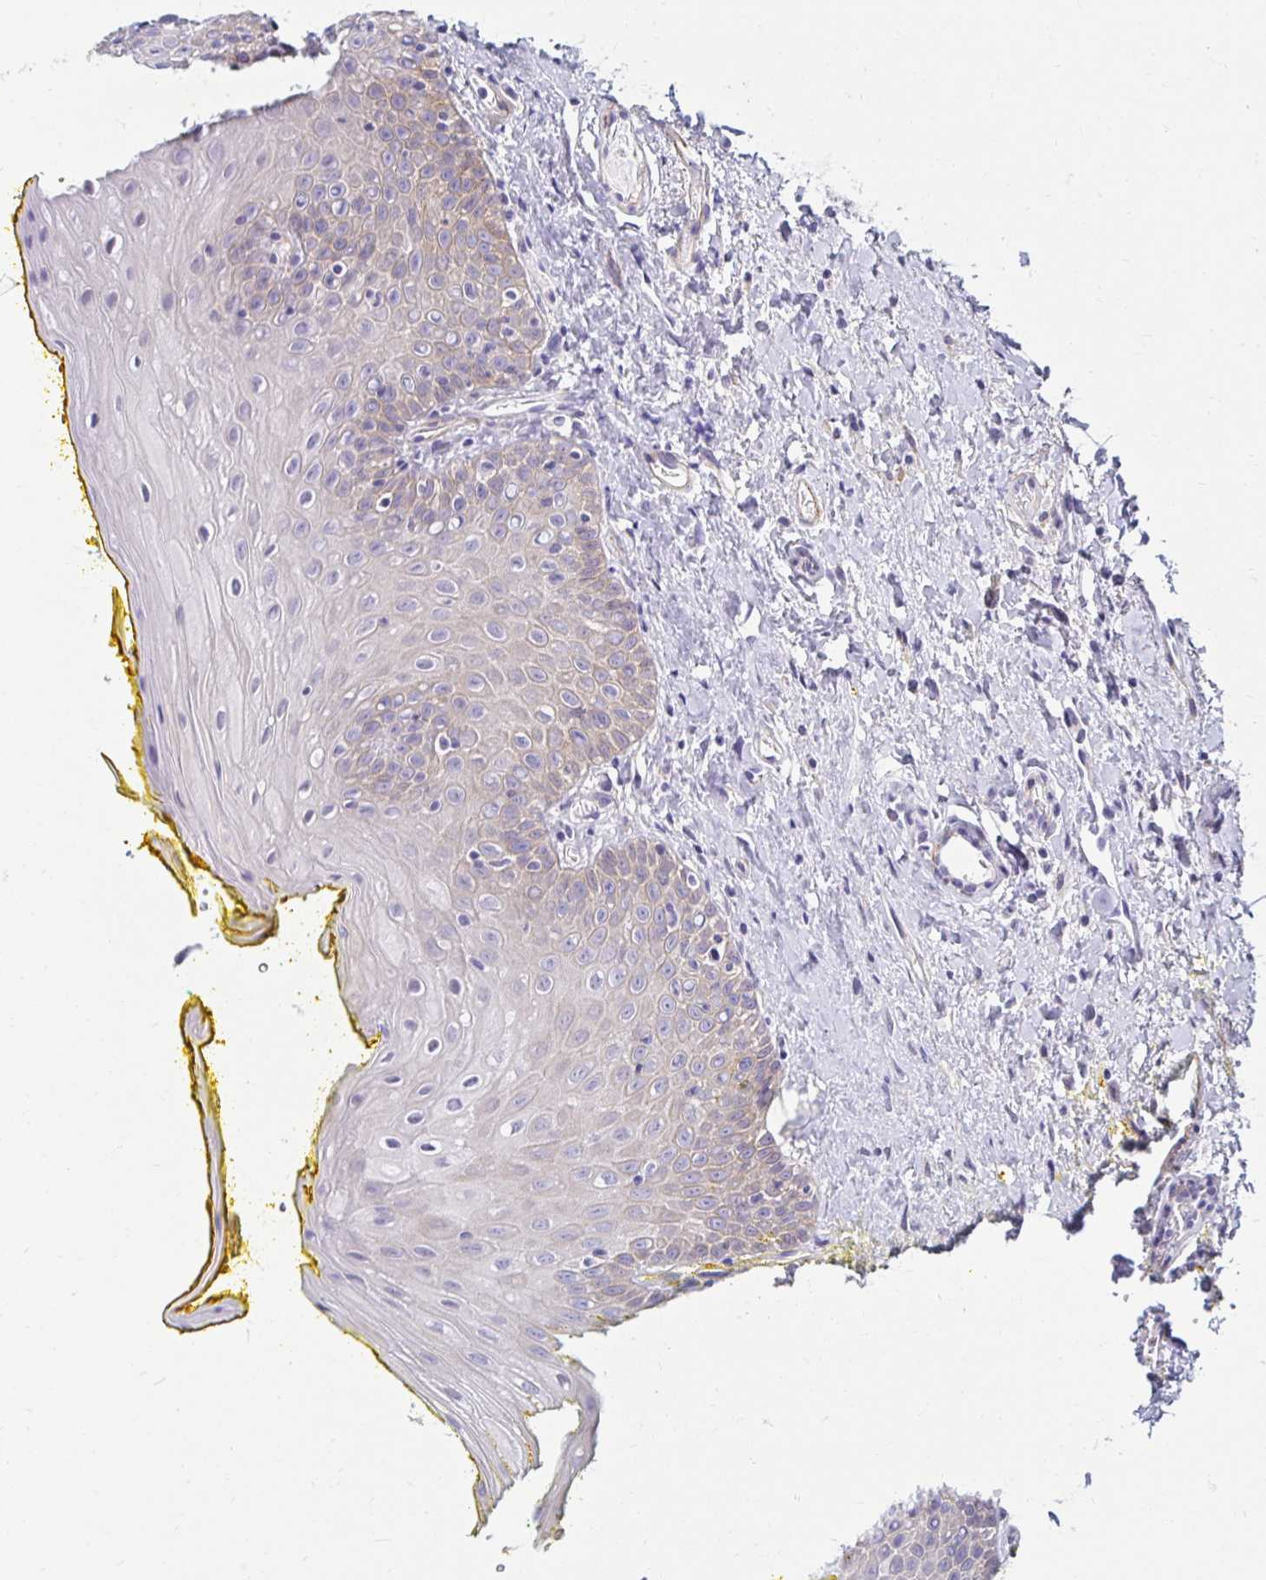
{"staining": {"intensity": "weak", "quantity": "25%-75%", "location": "cytoplasmic/membranous"}, "tissue": "oral mucosa", "cell_type": "Squamous epithelial cells", "image_type": "normal", "snomed": [{"axis": "morphology", "description": "Normal tissue, NOS"}, {"axis": "morphology", "description": "Squamous cell carcinoma, NOS"}, {"axis": "topography", "description": "Oral tissue"}, {"axis": "topography", "description": "Head-Neck"}], "caption": "Weak cytoplasmic/membranous expression is seen in approximately 25%-75% of squamous epithelial cells in normal oral mucosa.", "gene": "ANKRD62", "patient": {"sex": "female", "age": 70}}